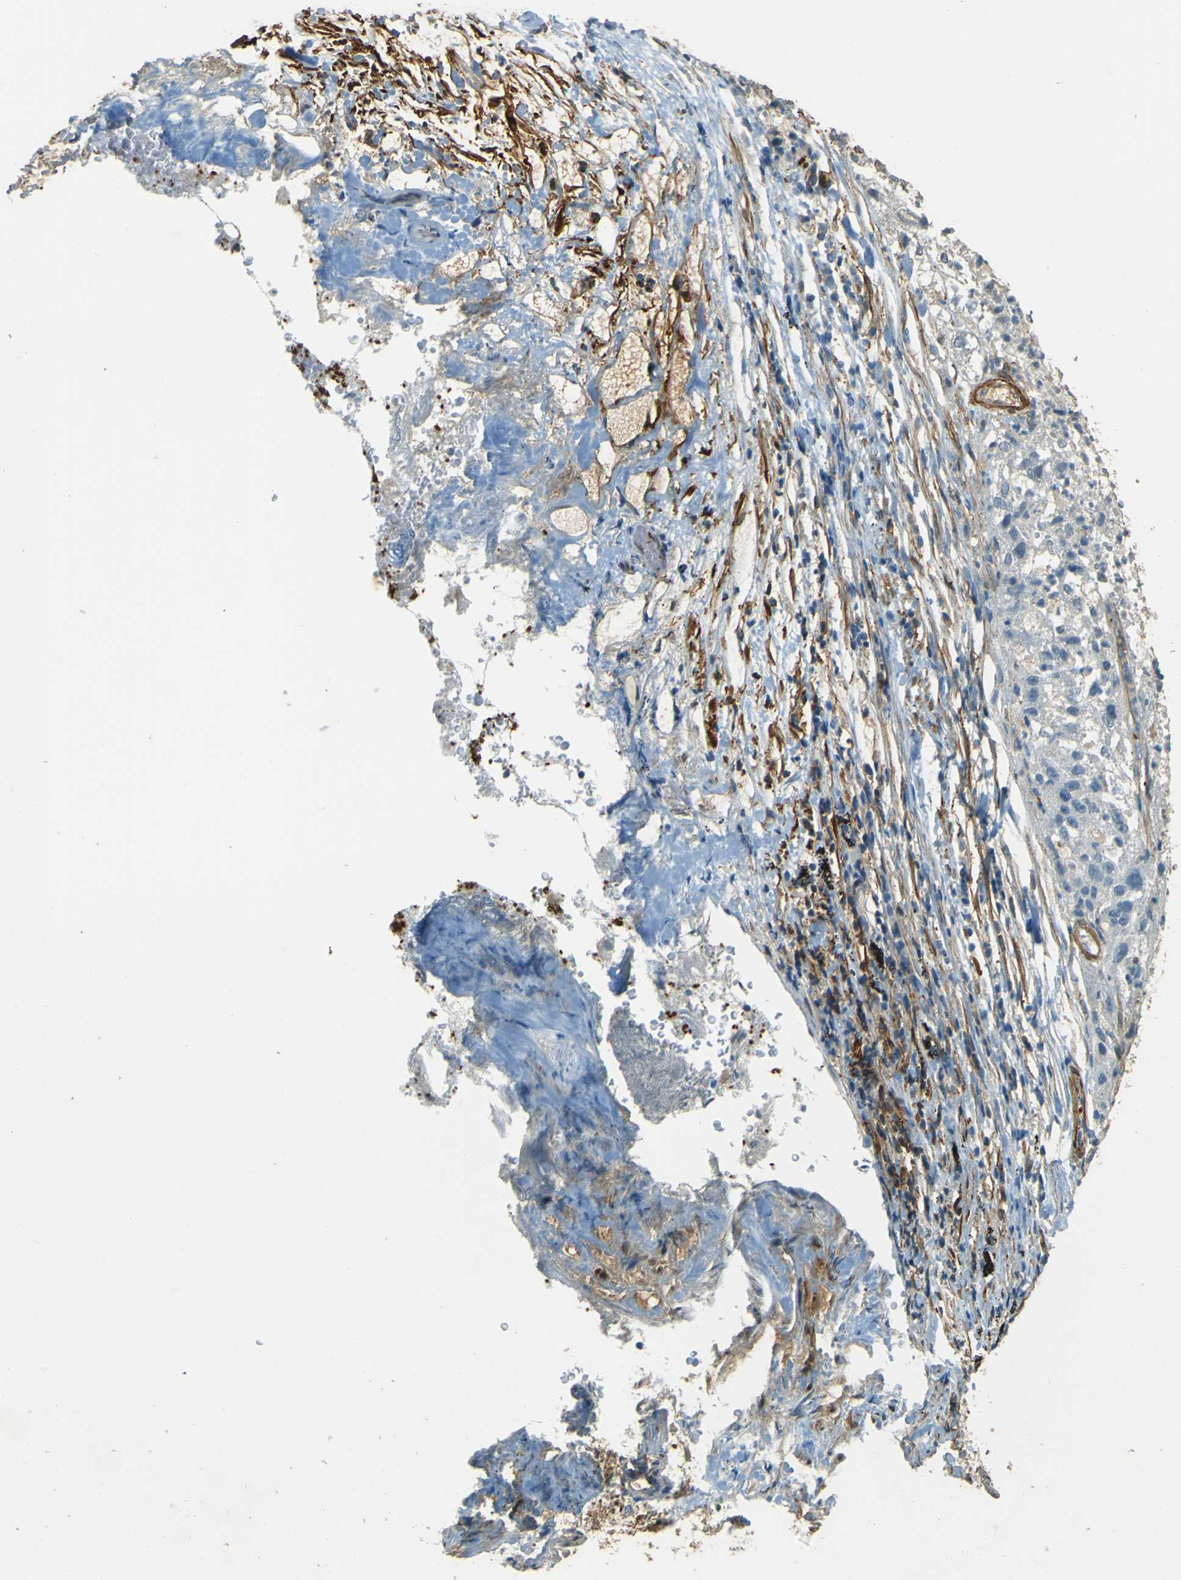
{"staining": {"intensity": "negative", "quantity": "none", "location": "none"}, "tissue": "lung cancer", "cell_type": "Tumor cells", "image_type": "cancer", "snomed": [{"axis": "morphology", "description": "Inflammation, NOS"}, {"axis": "morphology", "description": "Squamous cell carcinoma, NOS"}, {"axis": "topography", "description": "Lymph node"}, {"axis": "topography", "description": "Soft tissue"}, {"axis": "topography", "description": "Lung"}], "caption": "This photomicrograph is of lung cancer stained with immunohistochemistry to label a protein in brown with the nuclei are counter-stained blue. There is no staining in tumor cells. (DAB (3,3'-diaminobenzidine) IHC visualized using brightfield microscopy, high magnification).", "gene": "NEXN", "patient": {"sex": "male", "age": 66}}